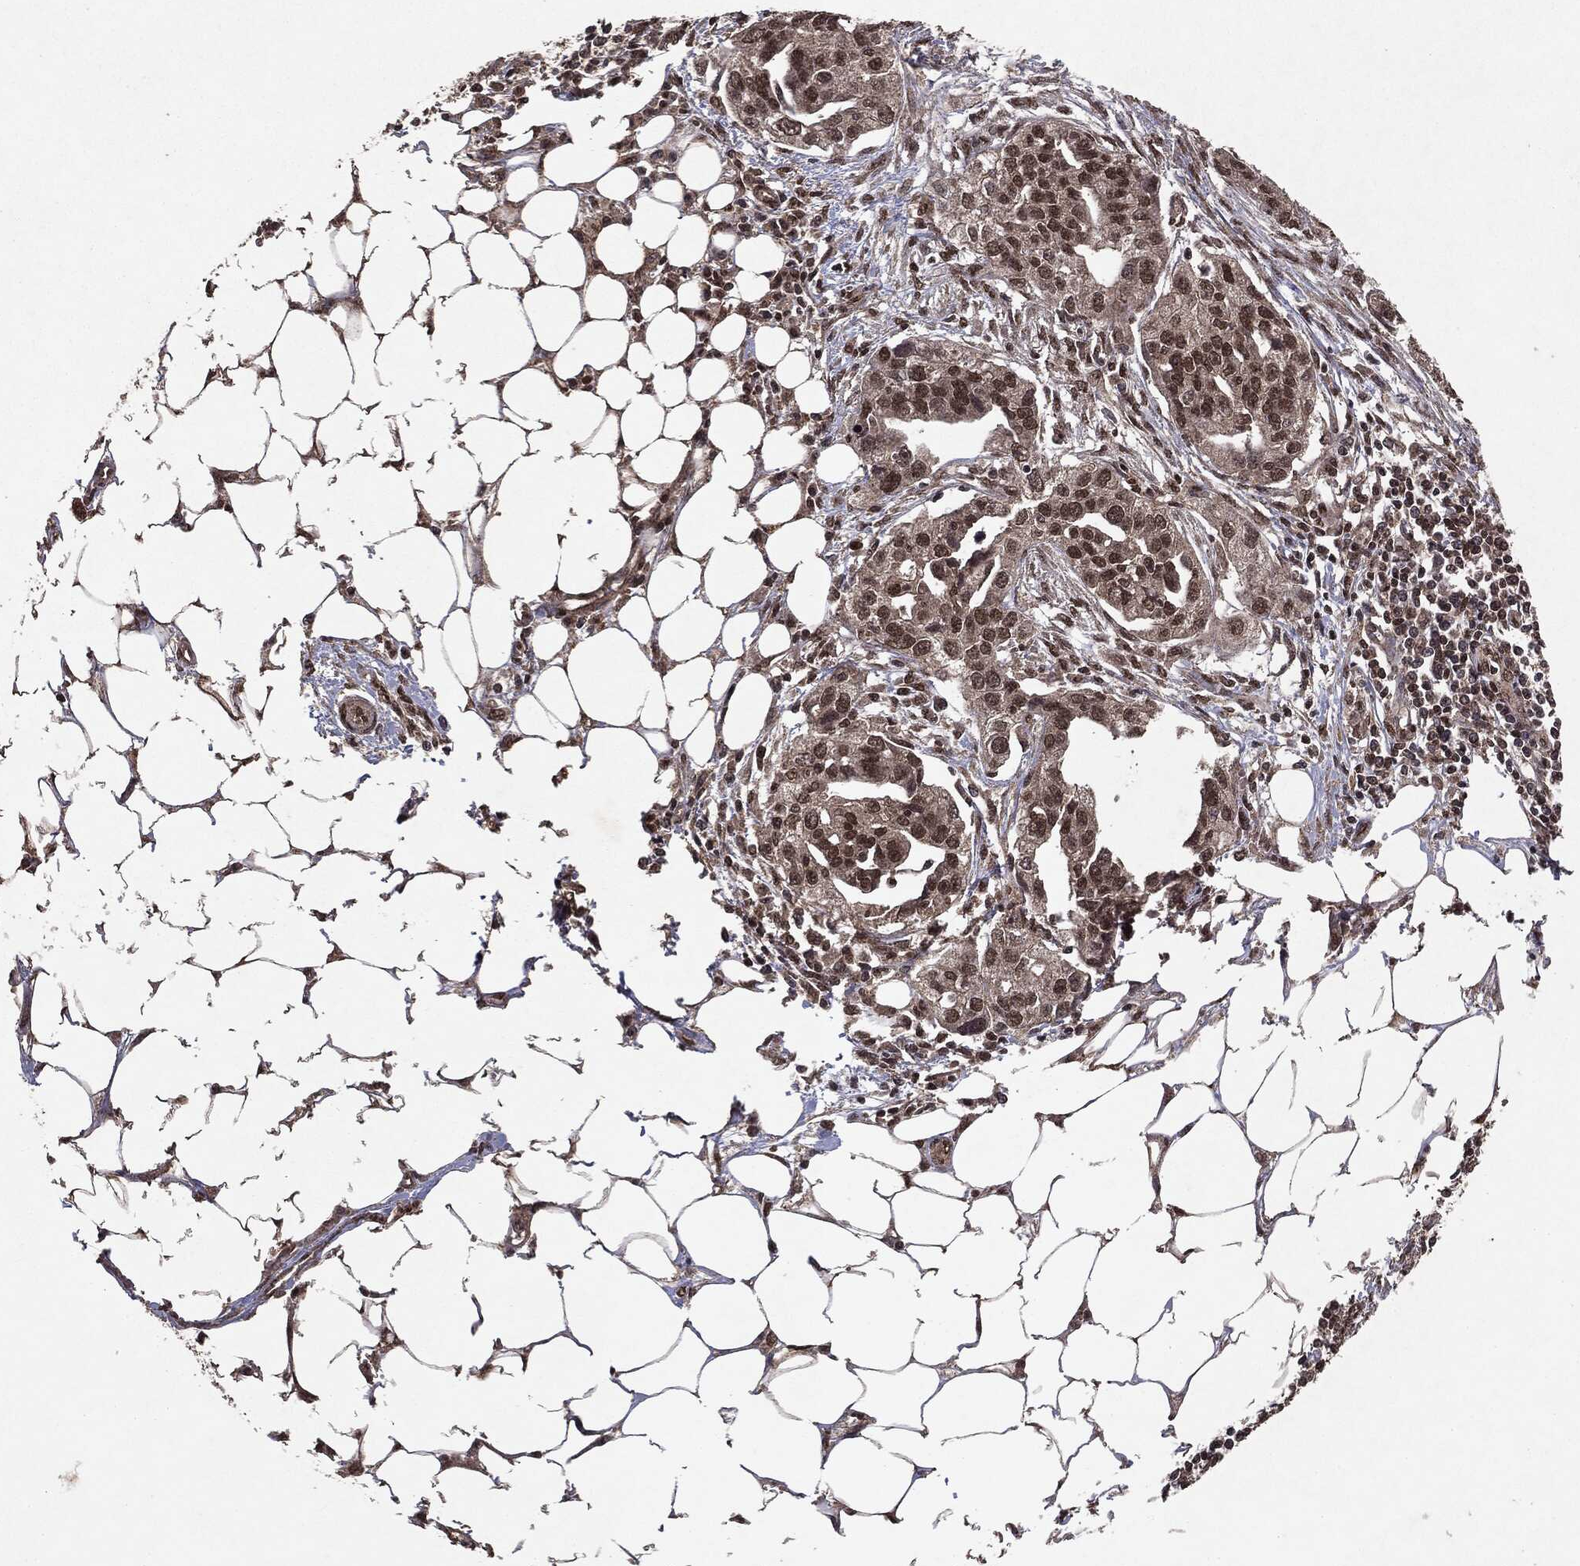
{"staining": {"intensity": "moderate", "quantity": ">75%", "location": "nuclear"}, "tissue": "ovarian cancer", "cell_type": "Tumor cells", "image_type": "cancer", "snomed": [{"axis": "morphology", "description": "Carcinoma, endometroid"}, {"axis": "morphology", "description": "Cystadenocarcinoma, serous, NOS"}, {"axis": "topography", "description": "Ovary"}], "caption": "A brown stain labels moderate nuclear expression of a protein in endometroid carcinoma (ovarian) tumor cells.", "gene": "PEBP1", "patient": {"sex": "female", "age": 45}}